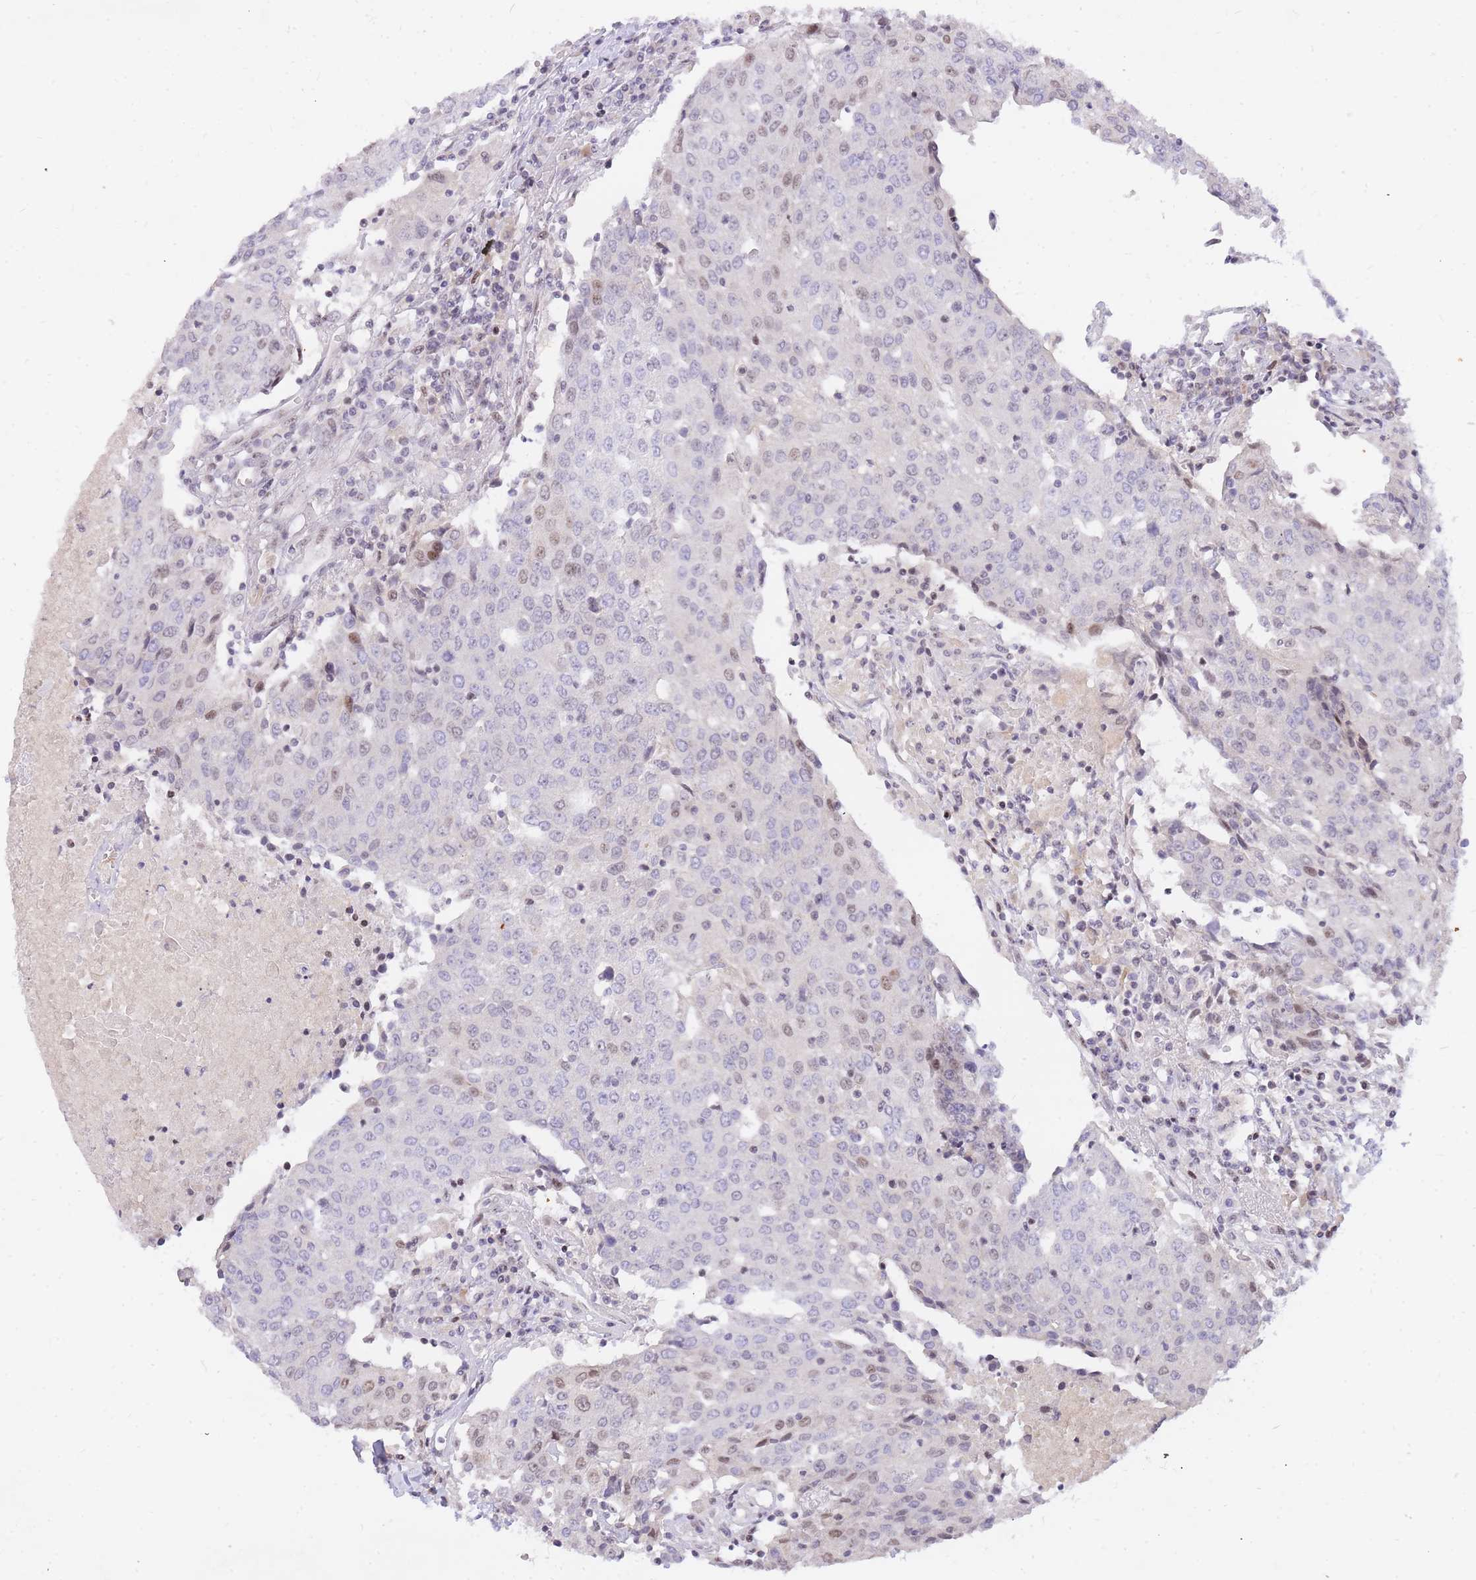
{"staining": {"intensity": "weak", "quantity": "<25%", "location": "nuclear"}, "tissue": "urothelial cancer", "cell_type": "Tumor cells", "image_type": "cancer", "snomed": [{"axis": "morphology", "description": "Urothelial carcinoma, High grade"}, {"axis": "topography", "description": "Urinary bladder"}], "caption": "IHC histopathology image of neoplastic tissue: urothelial carcinoma (high-grade) stained with DAB reveals no significant protein staining in tumor cells.", "gene": "TLE2", "patient": {"sex": "female", "age": 85}}